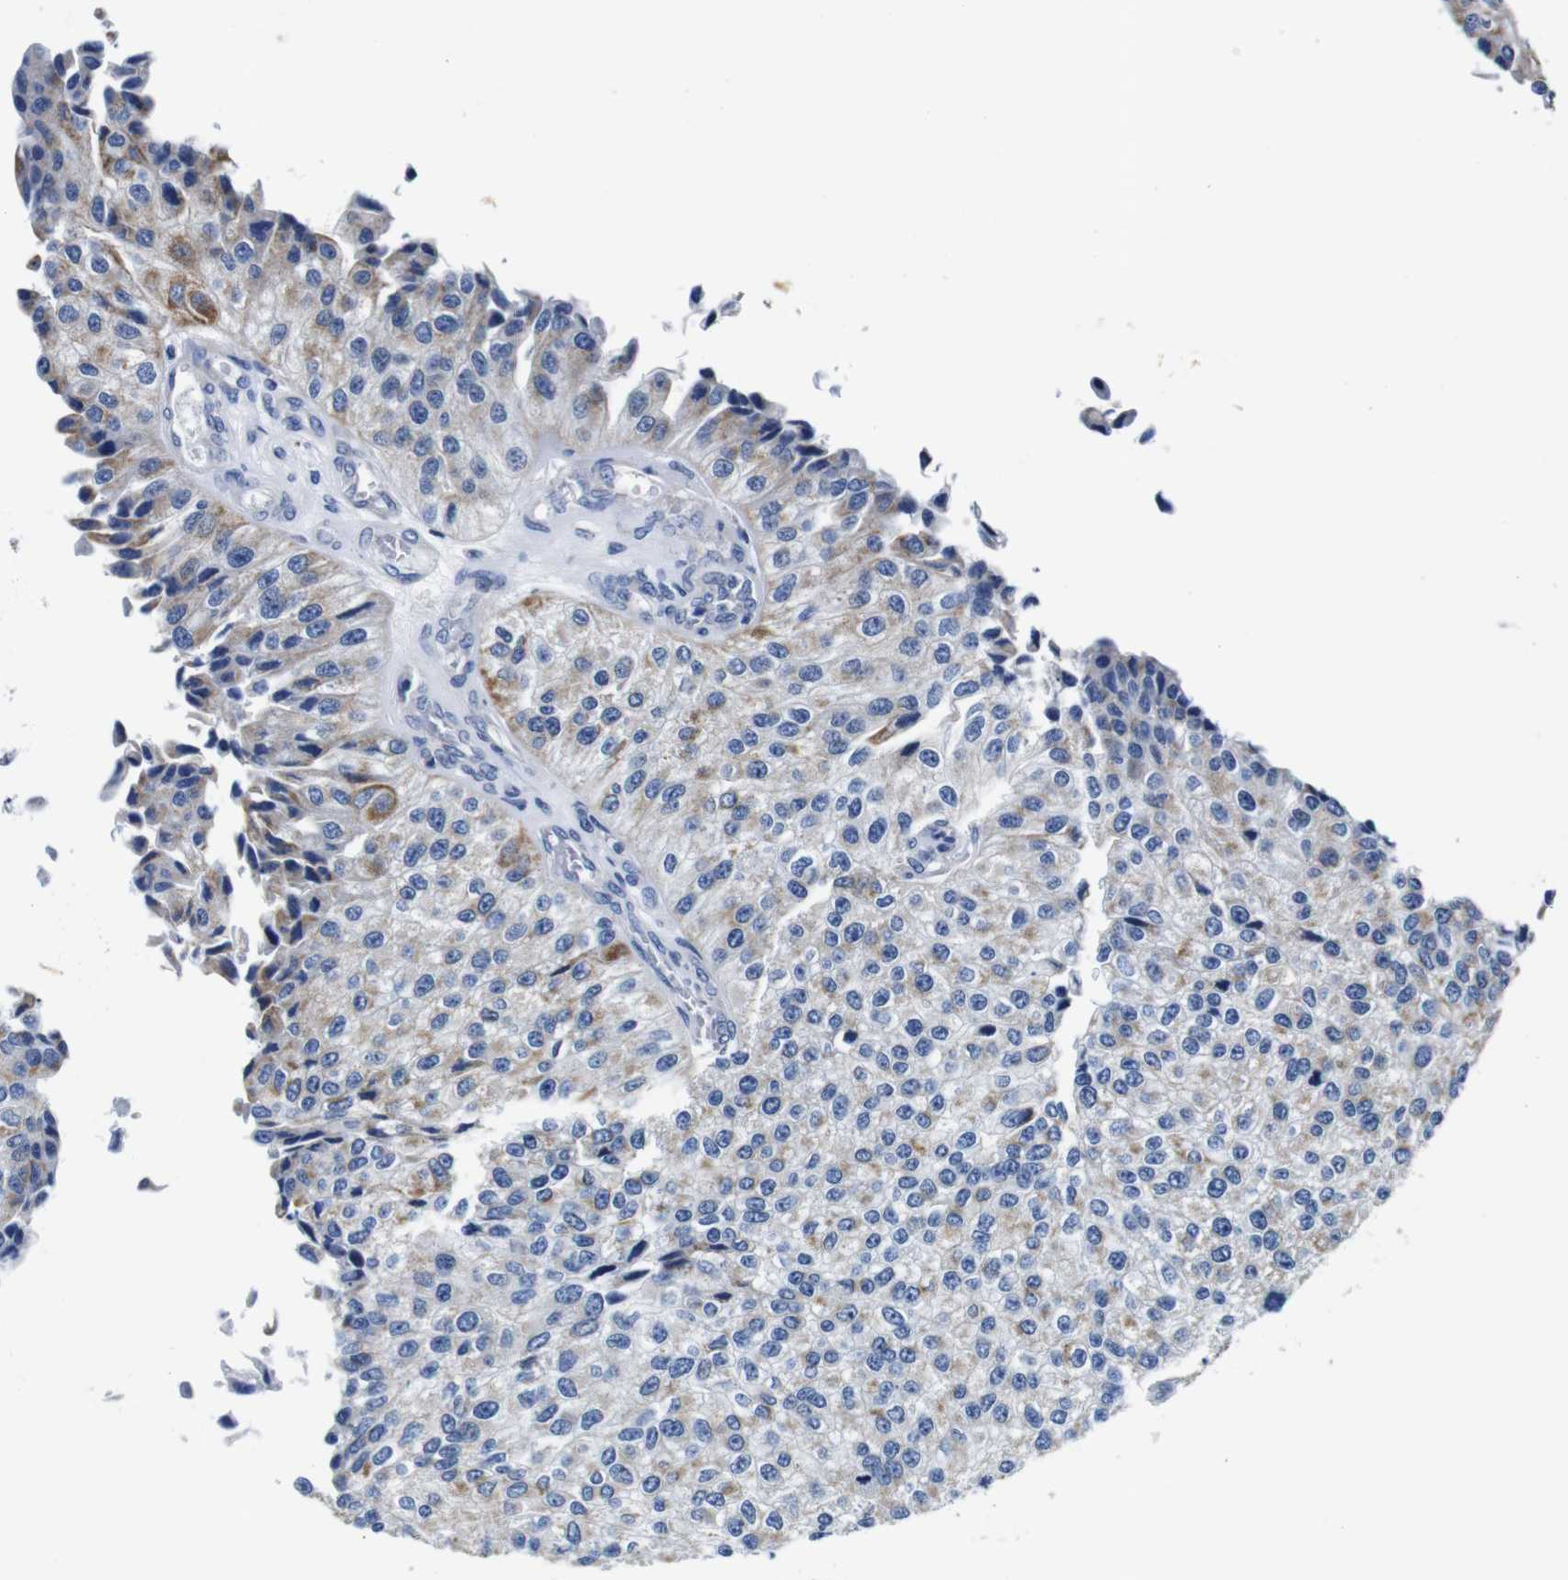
{"staining": {"intensity": "moderate", "quantity": "<25%", "location": "cytoplasmic/membranous"}, "tissue": "urothelial cancer", "cell_type": "Tumor cells", "image_type": "cancer", "snomed": [{"axis": "morphology", "description": "Urothelial carcinoma, High grade"}, {"axis": "topography", "description": "Kidney"}, {"axis": "topography", "description": "Urinary bladder"}], "caption": "Protein staining exhibits moderate cytoplasmic/membranous positivity in about <25% of tumor cells in urothelial cancer.", "gene": "SNX19", "patient": {"sex": "male", "age": 77}}